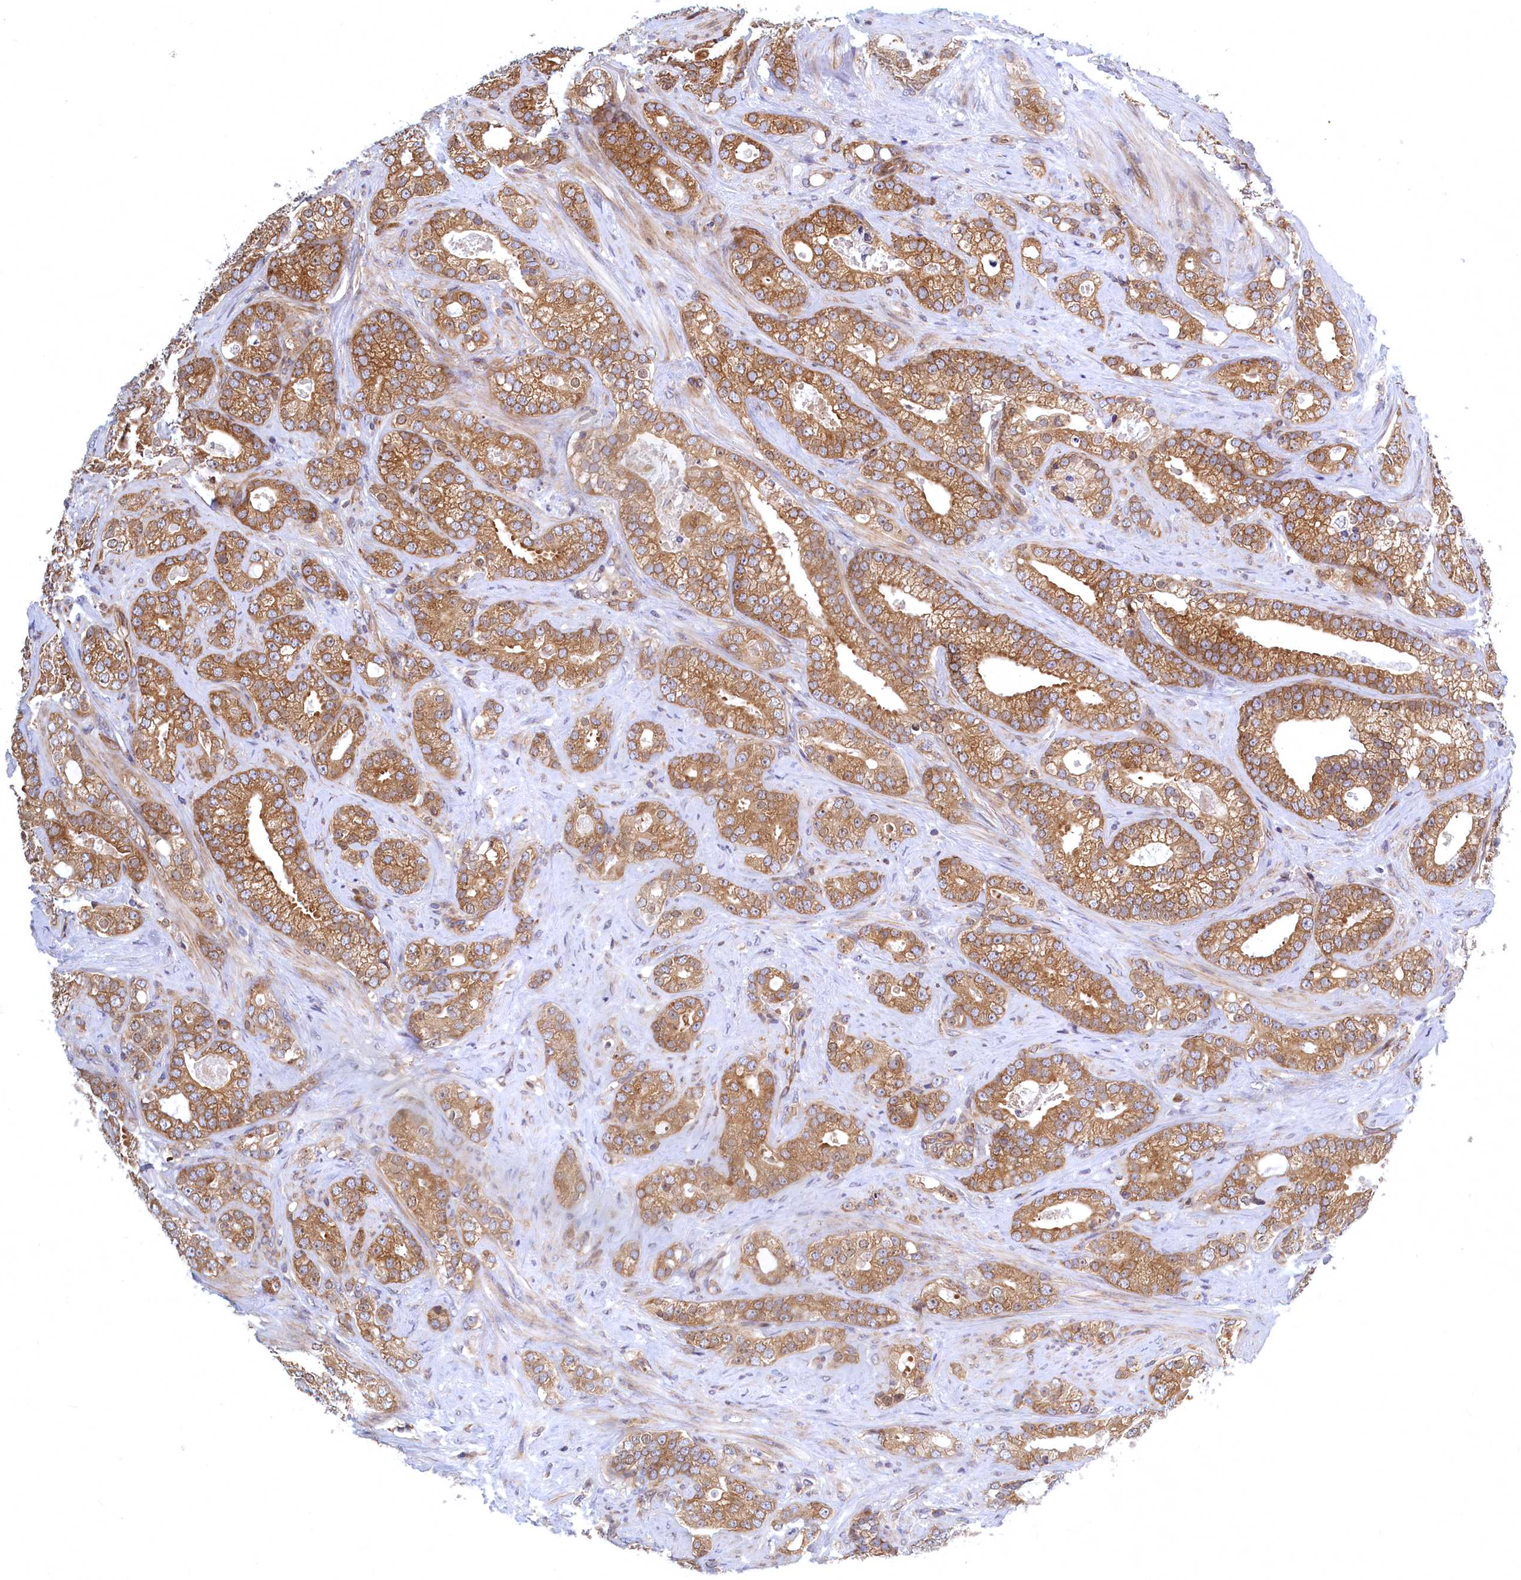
{"staining": {"intensity": "moderate", "quantity": ">75%", "location": "cytoplasmic/membranous"}, "tissue": "prostate cancer", "cell_type": "Tumor cells", "image_type": "cancer", "snomed": [{"axis": "morphology", "description": "Adenocarcinoma, High grade"}, {"axis": "topography", "description": "Prostate and seminal vesicle, NOS"}], "caption": "The immunohistochemical stain labels moderate cytoplasmic/membranous positivity in tumor cells of prostate cancer tissue. Ihc stains the protein in brown and the nuclei are stained blue.", "gene": "NAA10", "patient": {"sex": "male", "age": 67}}